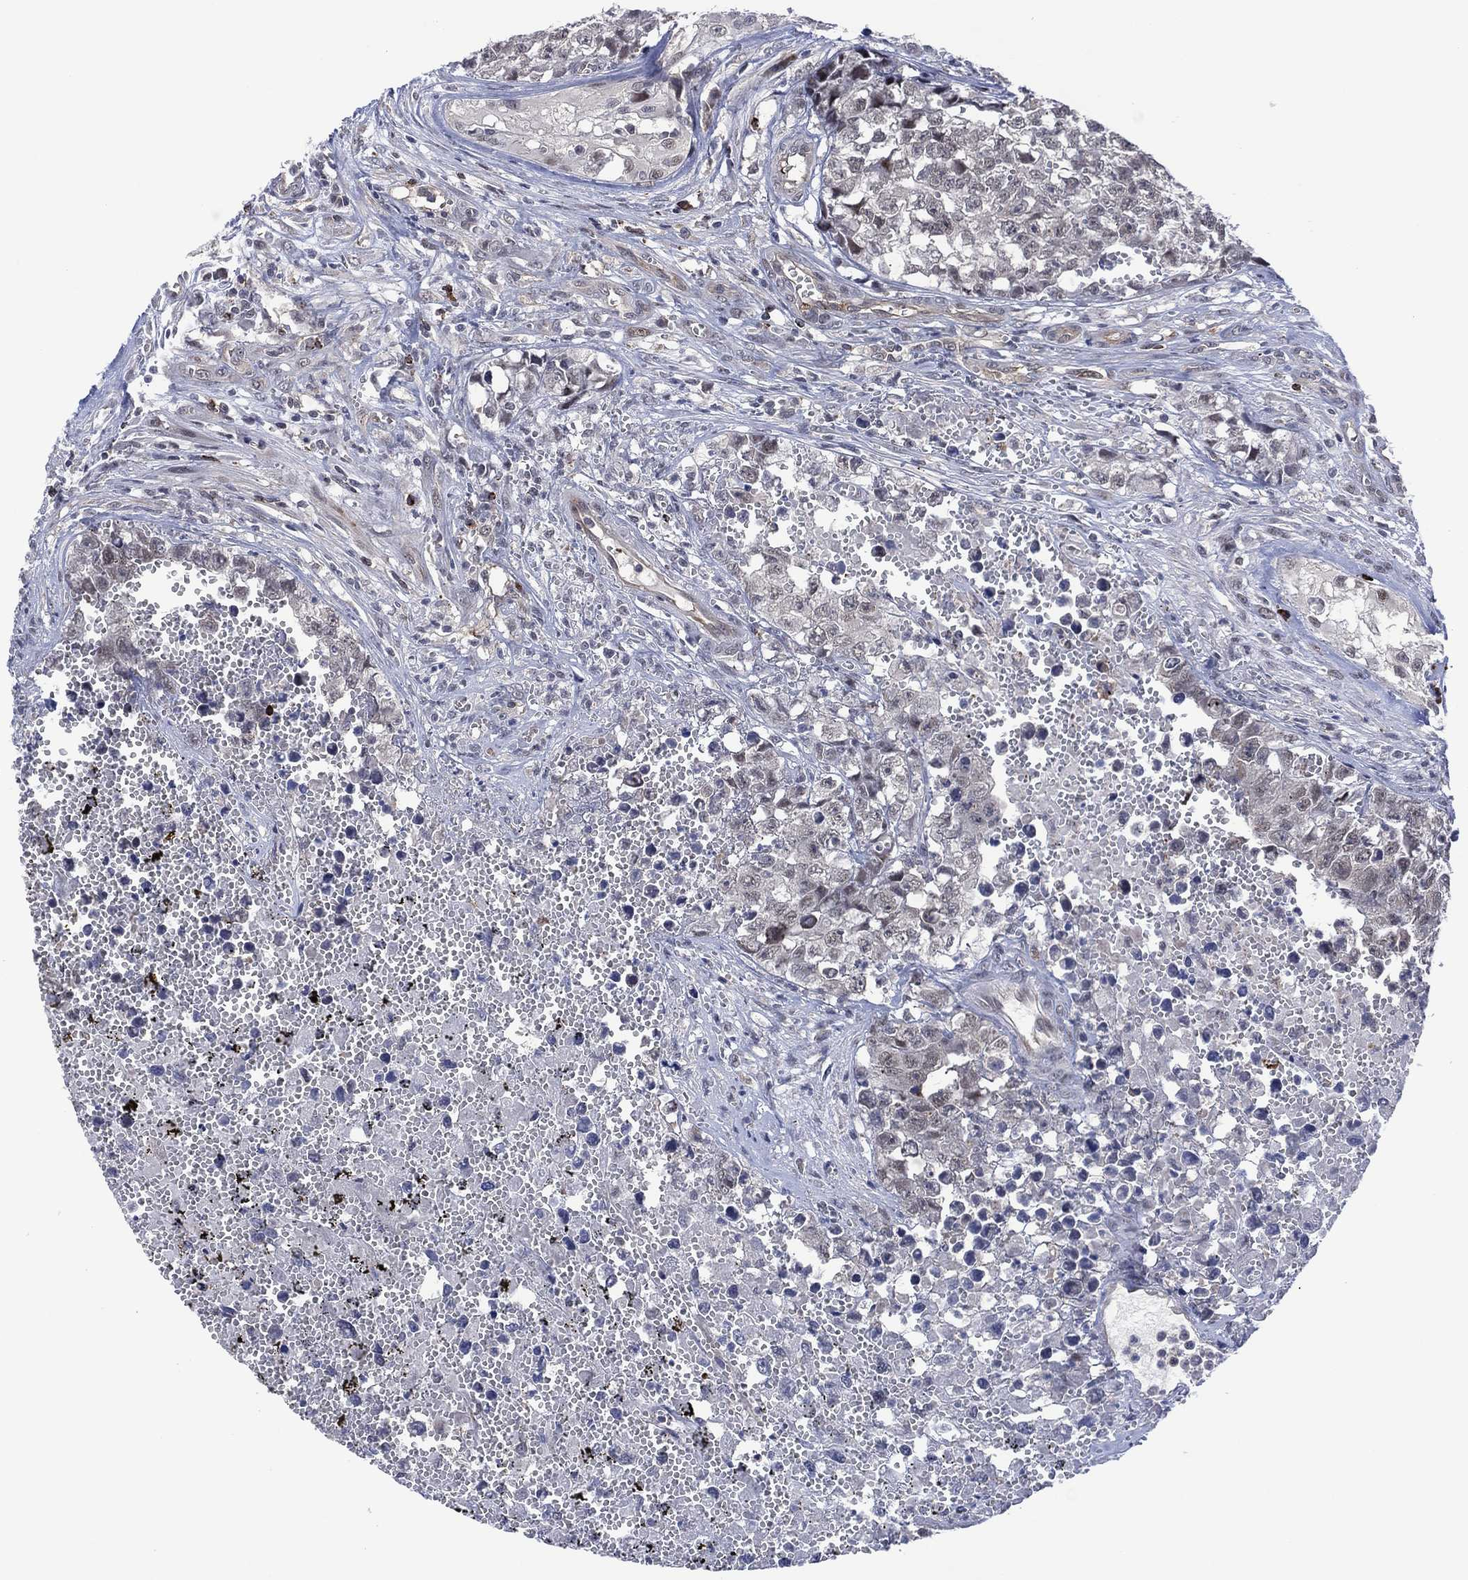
{"staining": {"intensity": "negative", "quantity": "none", "location": "none"}, "tissue": "testis cancer", "cell_type": "Tumor cells", "image_type": "cancer", "snomed": [{"axis": "morphology", "description": "Seminoma, NOS"}, {"axis": "morphology", "description": "Carcinoma, Embryonal, NOS"}, {"axis": "topography", "description": "Testis"}], "caption": "Tumor cells show no significant positivity in testis cancer (embryonal carcinoma).", "gene": "DPP4", "patient": {"sex": "male", "age": 22}}